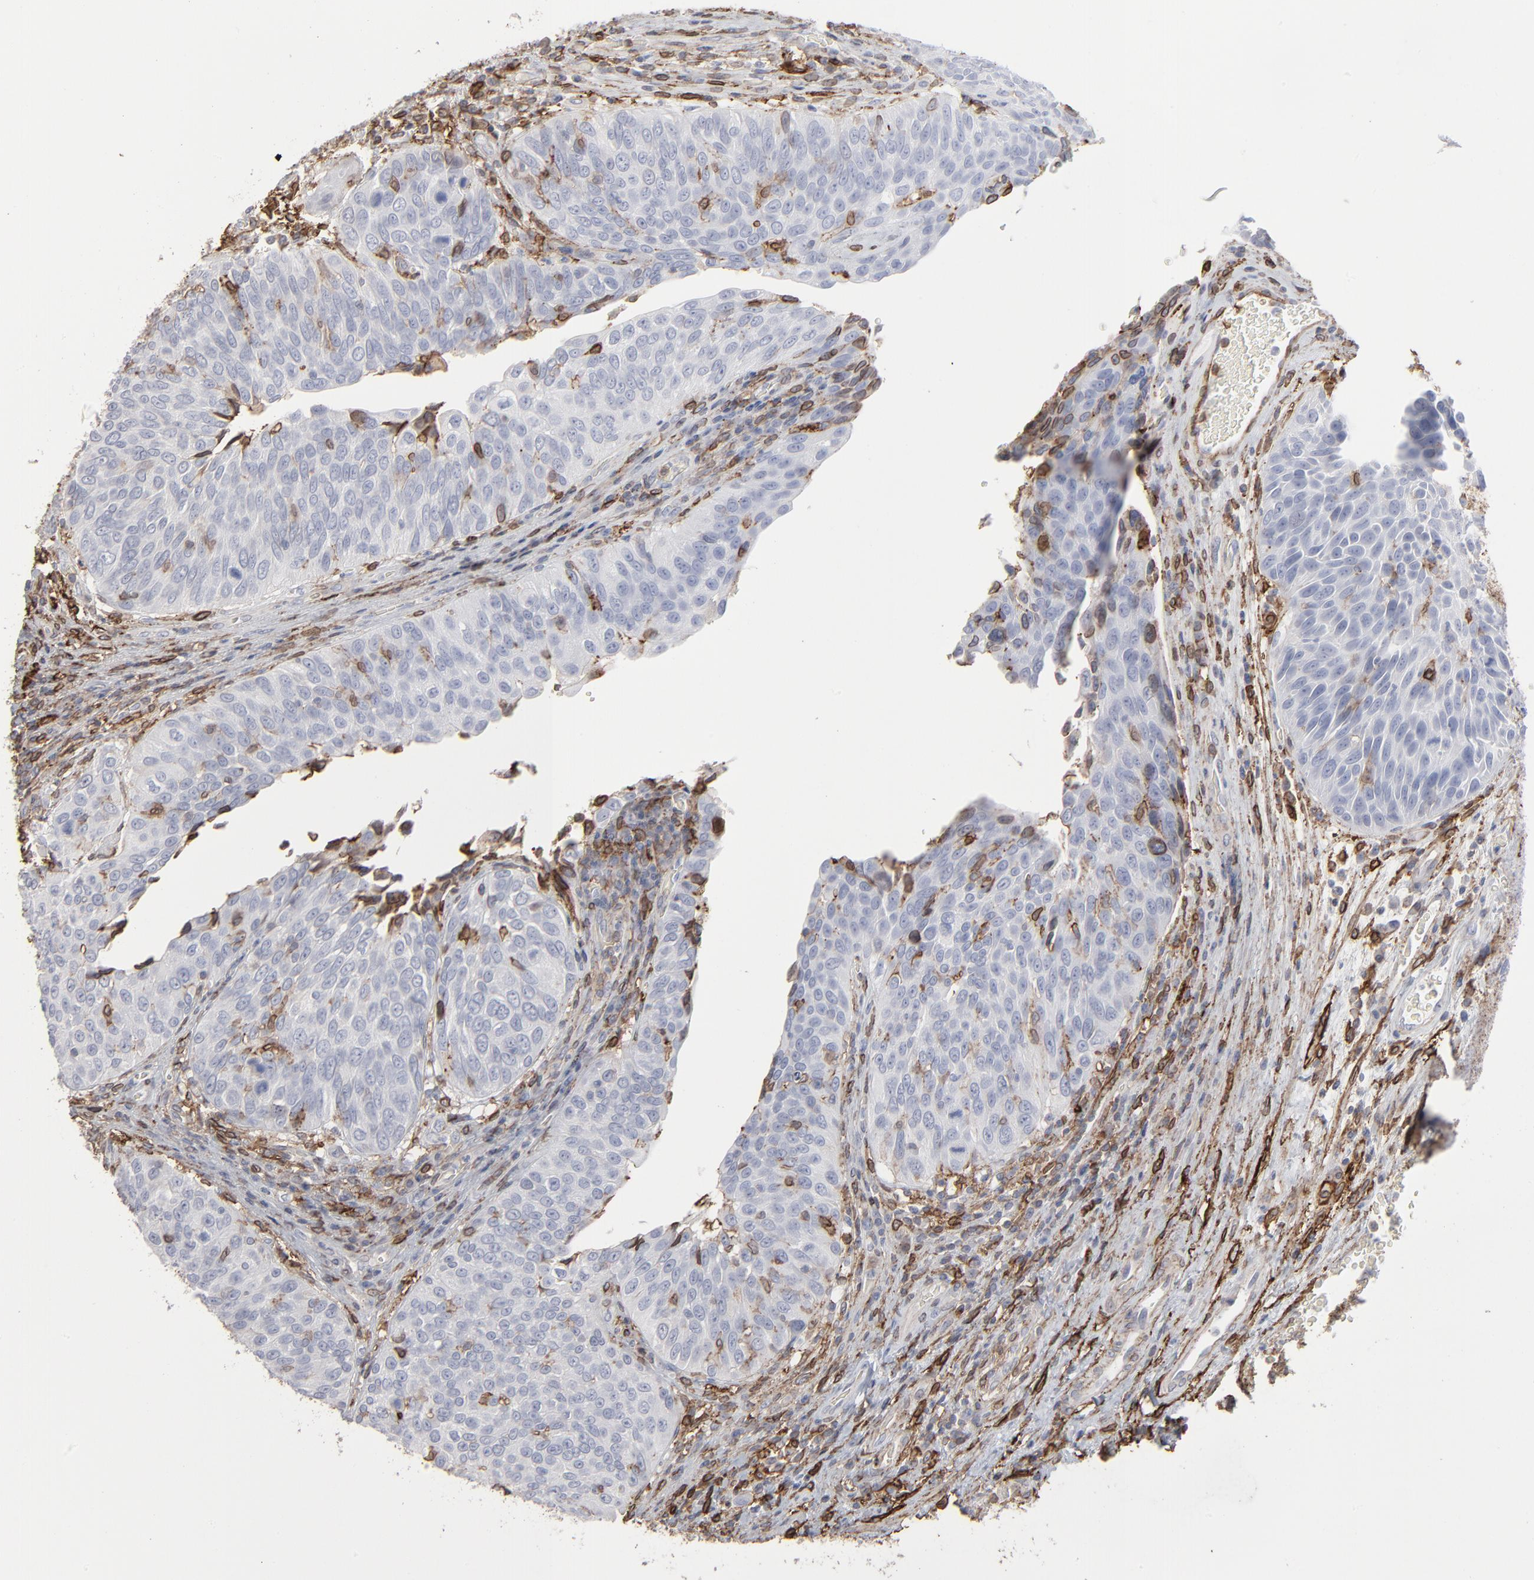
{"staining": {"intensity": "moderate", "quantity": "<25%", "location": "cytoplasmic/membranous"}, "tissue": "urothelial cancer", "cell_type": "Tumor cells", "image_type": "cancer", "snomed": [{"axis": "morphology", "description": "Urothelial carcinoma, High grade"}, {"axis": "topography", "description": "Urinary bladder"}], "caption": "This micrograph demonstrates immunohistochemistry staining of human urothelial cancer, with low moderate cytoplasmic/membranous positivity in about <25% of tumor cells.", "gene": "ANXA5", "patient": {"sex": "male", "age": 50}}